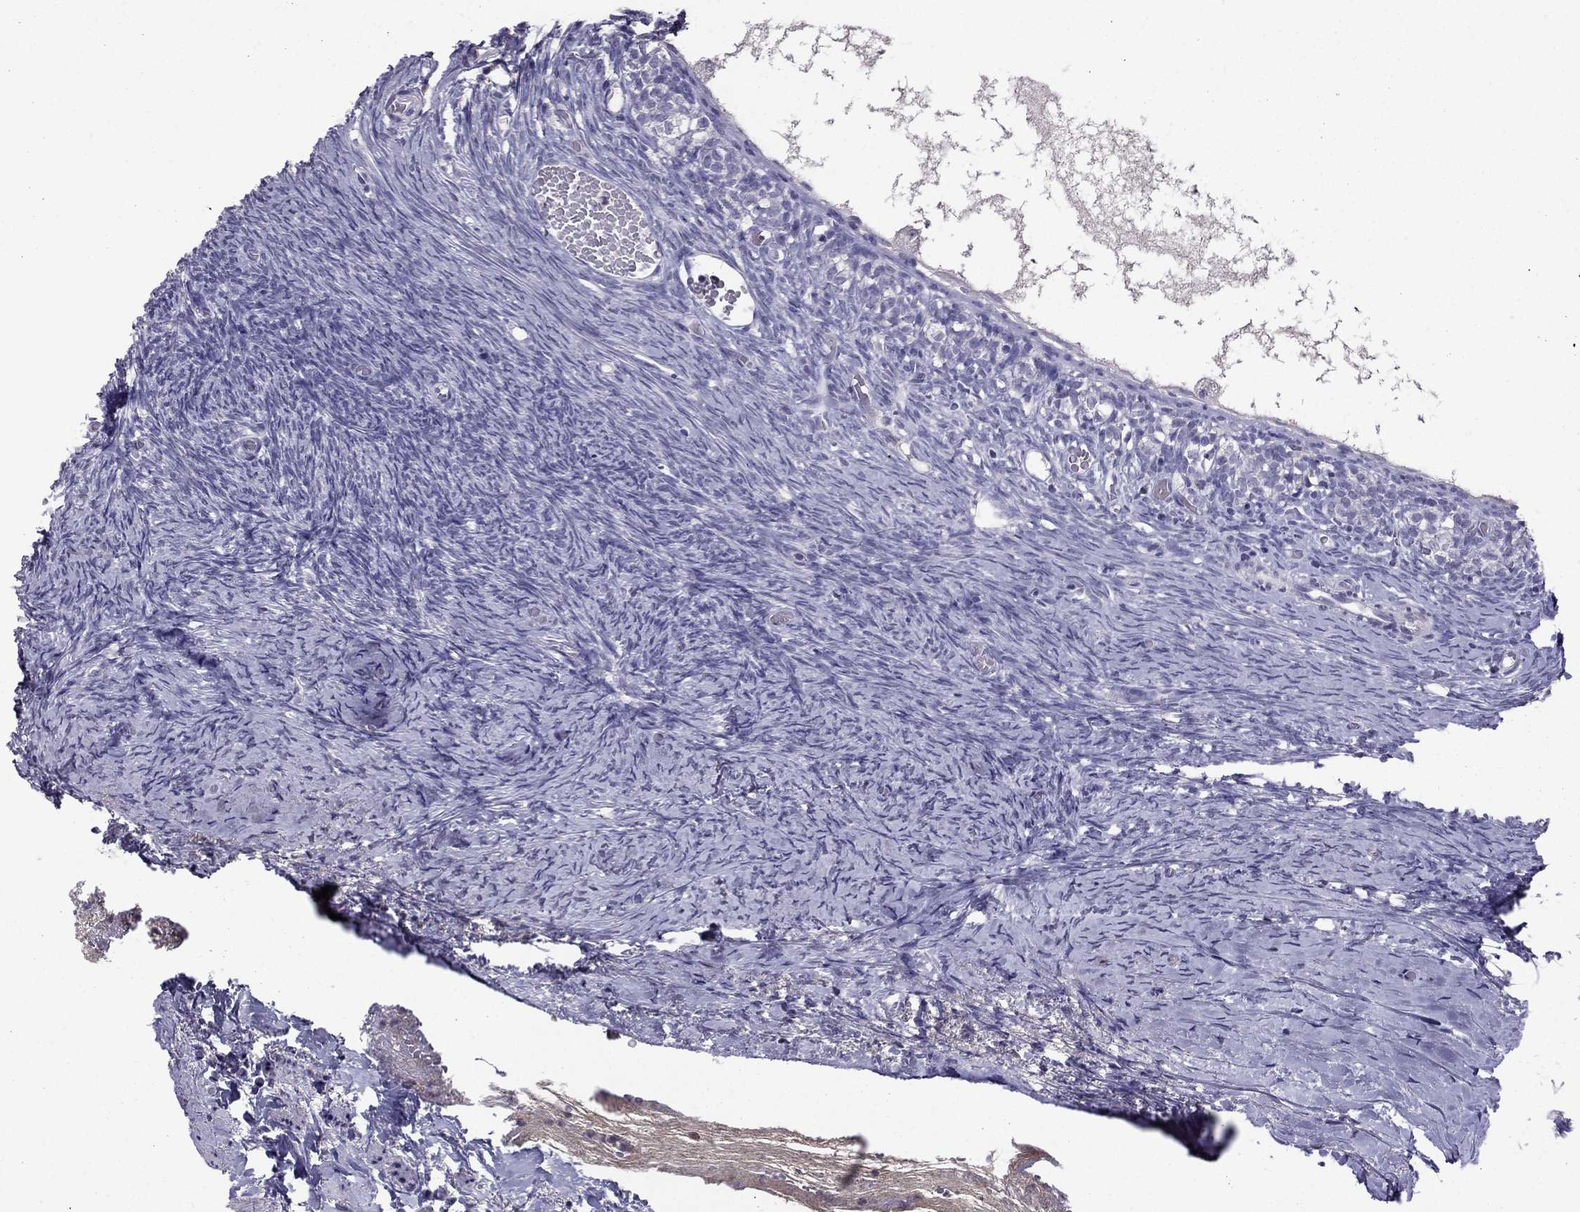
{"staining": {"intensity": "negative", "quantity": "none", "location": "none"}, "tissue": "ovary", "cell_type": "Follicle cells", "image_type": "normal", "snomed": [{"axis": "morphology", "description": "Normal tissue, NOS"}, {"axis": "topography", "description": "Ovary"}], "caption": "There is no significant expression in follicle cells of ovary. (Brightfield microscopy of DAB immunohistochemistry (IHC) at high magnification).", "gene": "ARHGAP11A", "patient": {"sex": "female", "age": 39}}